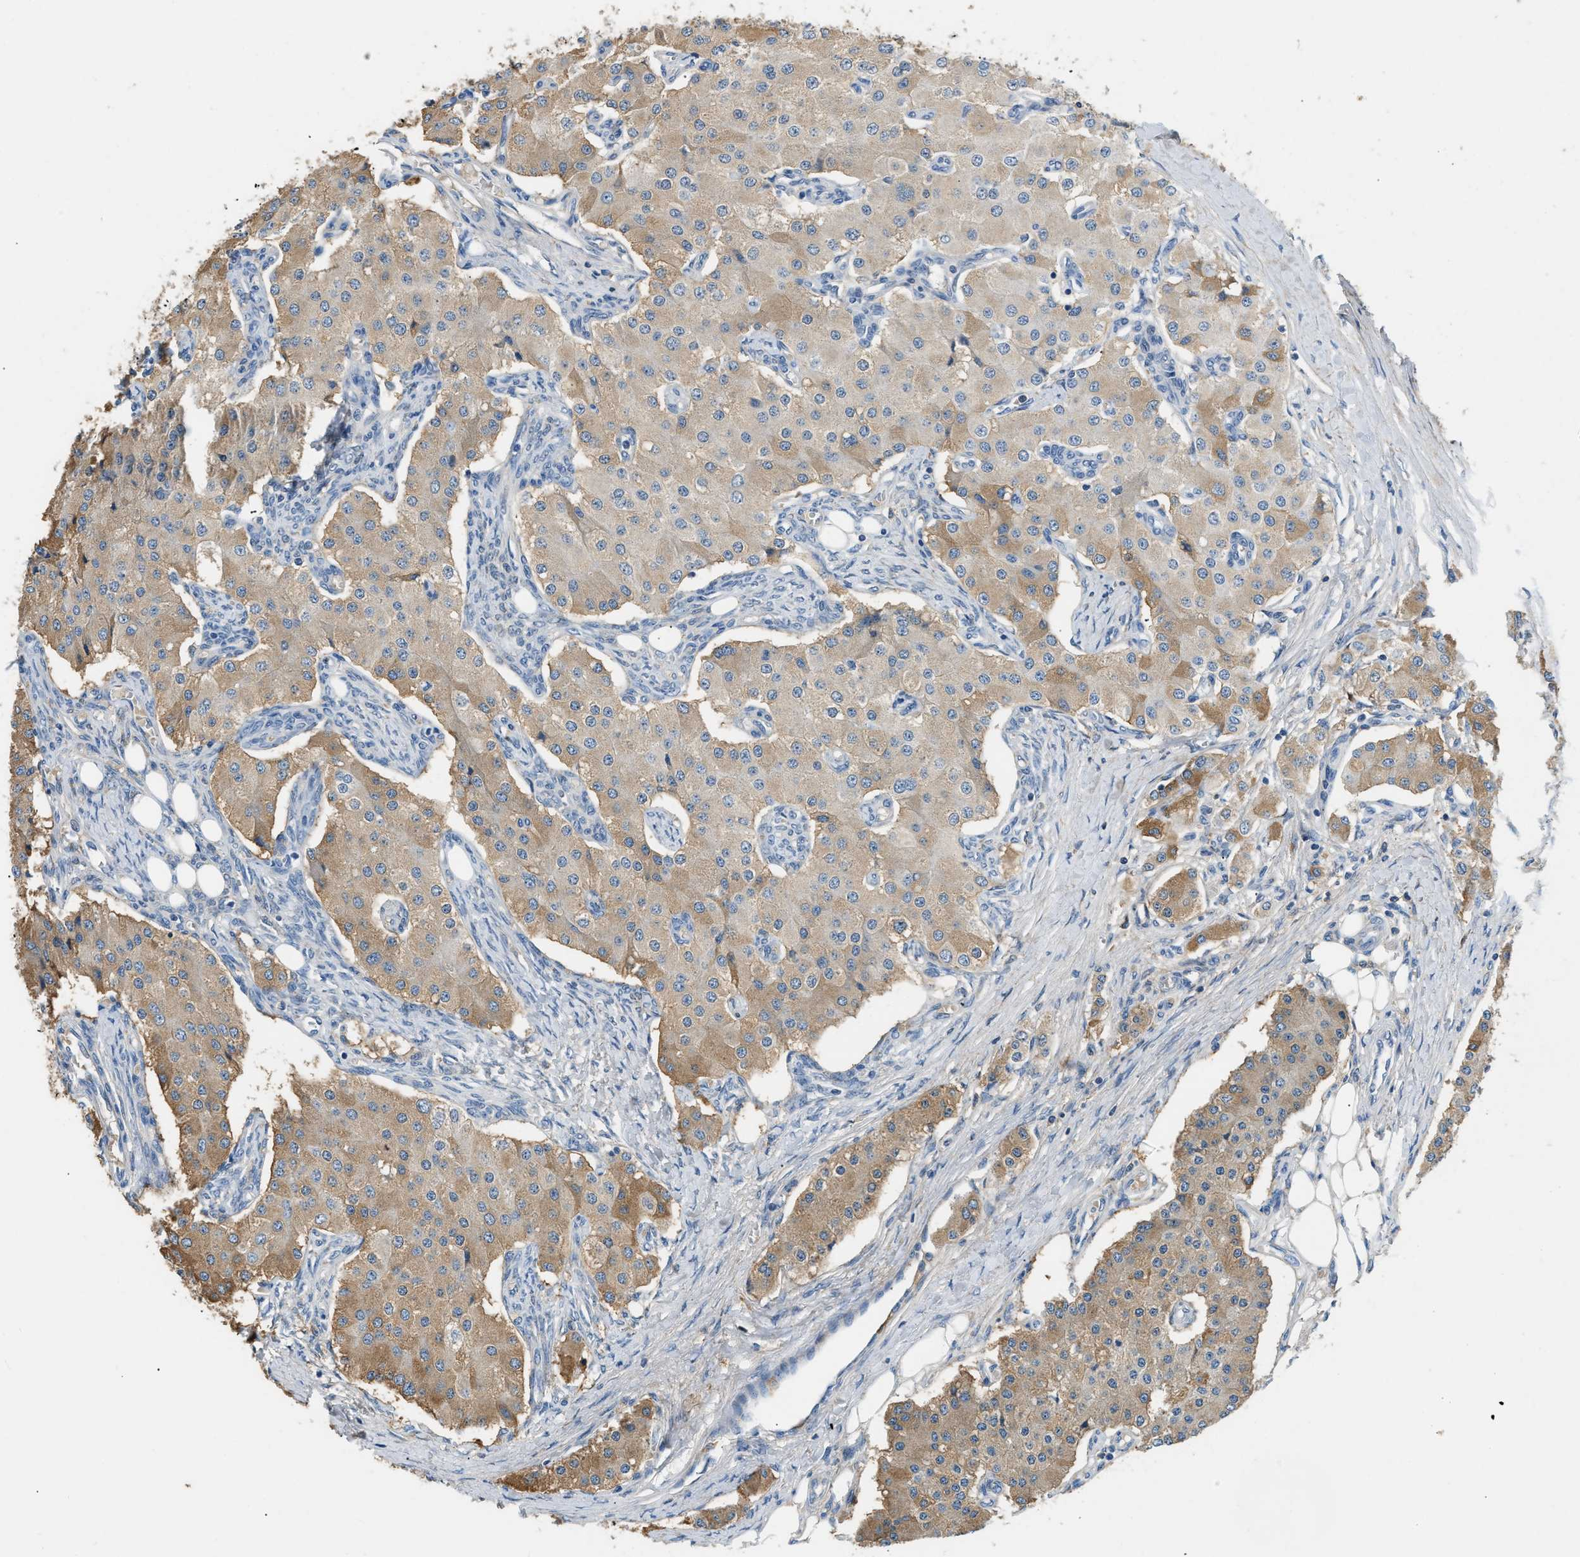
{"staining": {"intensity": "moderate", "quantity": "25%-75%", "location": "cytoplasmic/membranous"}, "tissue": "carcinoid", "cell_type": "Tumor cells", "image_type": "cancer", "snomed": [{"axis": "morphology", "description": "Carcinoid, malignant, NOS"}, {"axis": "topography", "description": "Colon"}], "caption": "There is medium levels of moderate cytoplasmic/membranous expression in tumor cells of carcinoid, as demonstrated by immunohistochemical staining (brown color).", "gene": "STC1", "patient": {"sex": "female", "age": 52}}